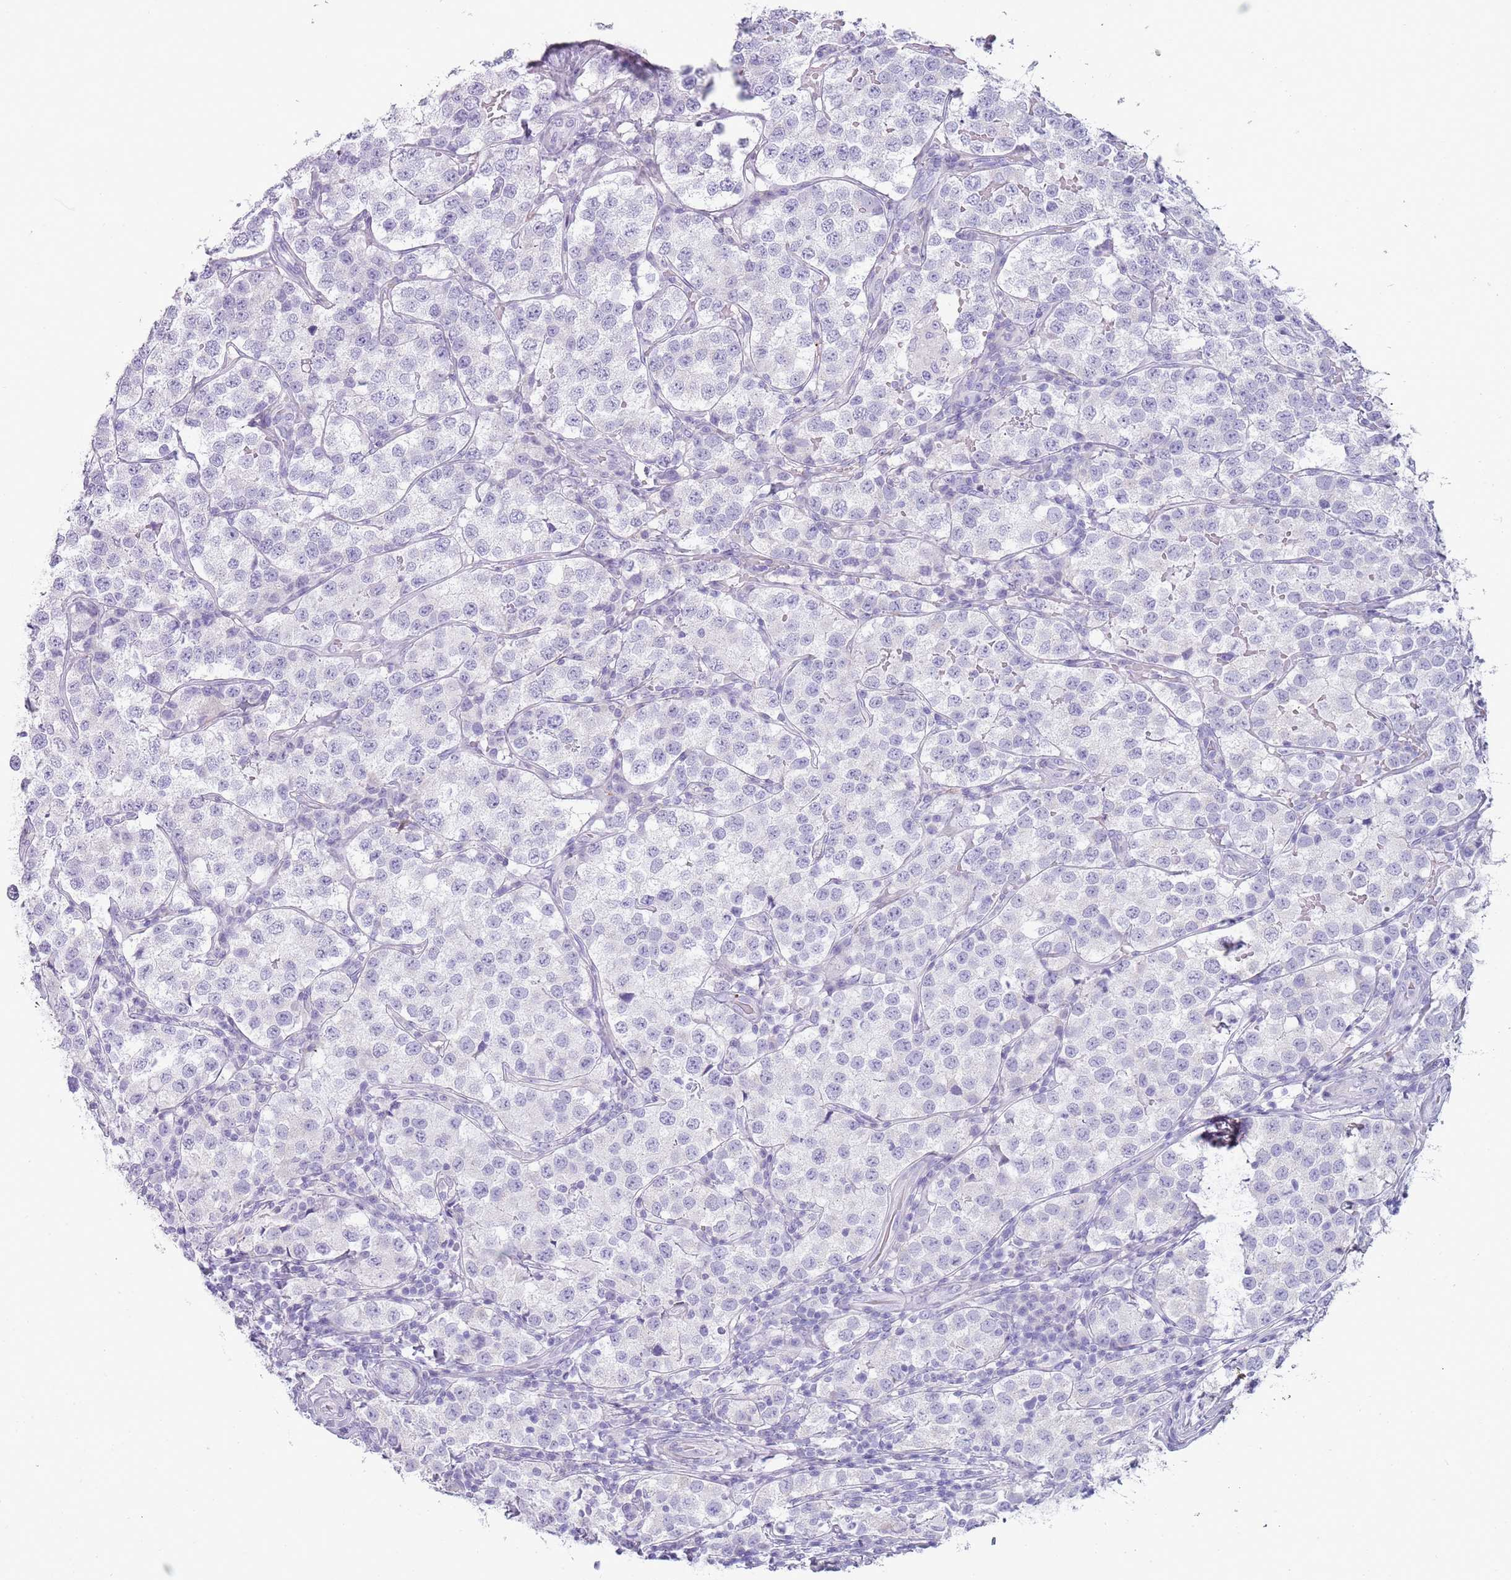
{"staining": {"intensity": "negative", "quantity": "none", "location": "none"}, "tissue": "testis cancer", "cell_type": "Tumor cells", "image_type": "cancer", "snomed": [{"axis": "morphology", "description": "Seminoma, NOS"}, {"axis": "topography", "description": "Testis"}], "caption": "The IHC micrograph has no significant staining in tumor cells of testis cancer tissue.", "gene": "NBPF20", "patient": {"sex": "male", "age": 34}}